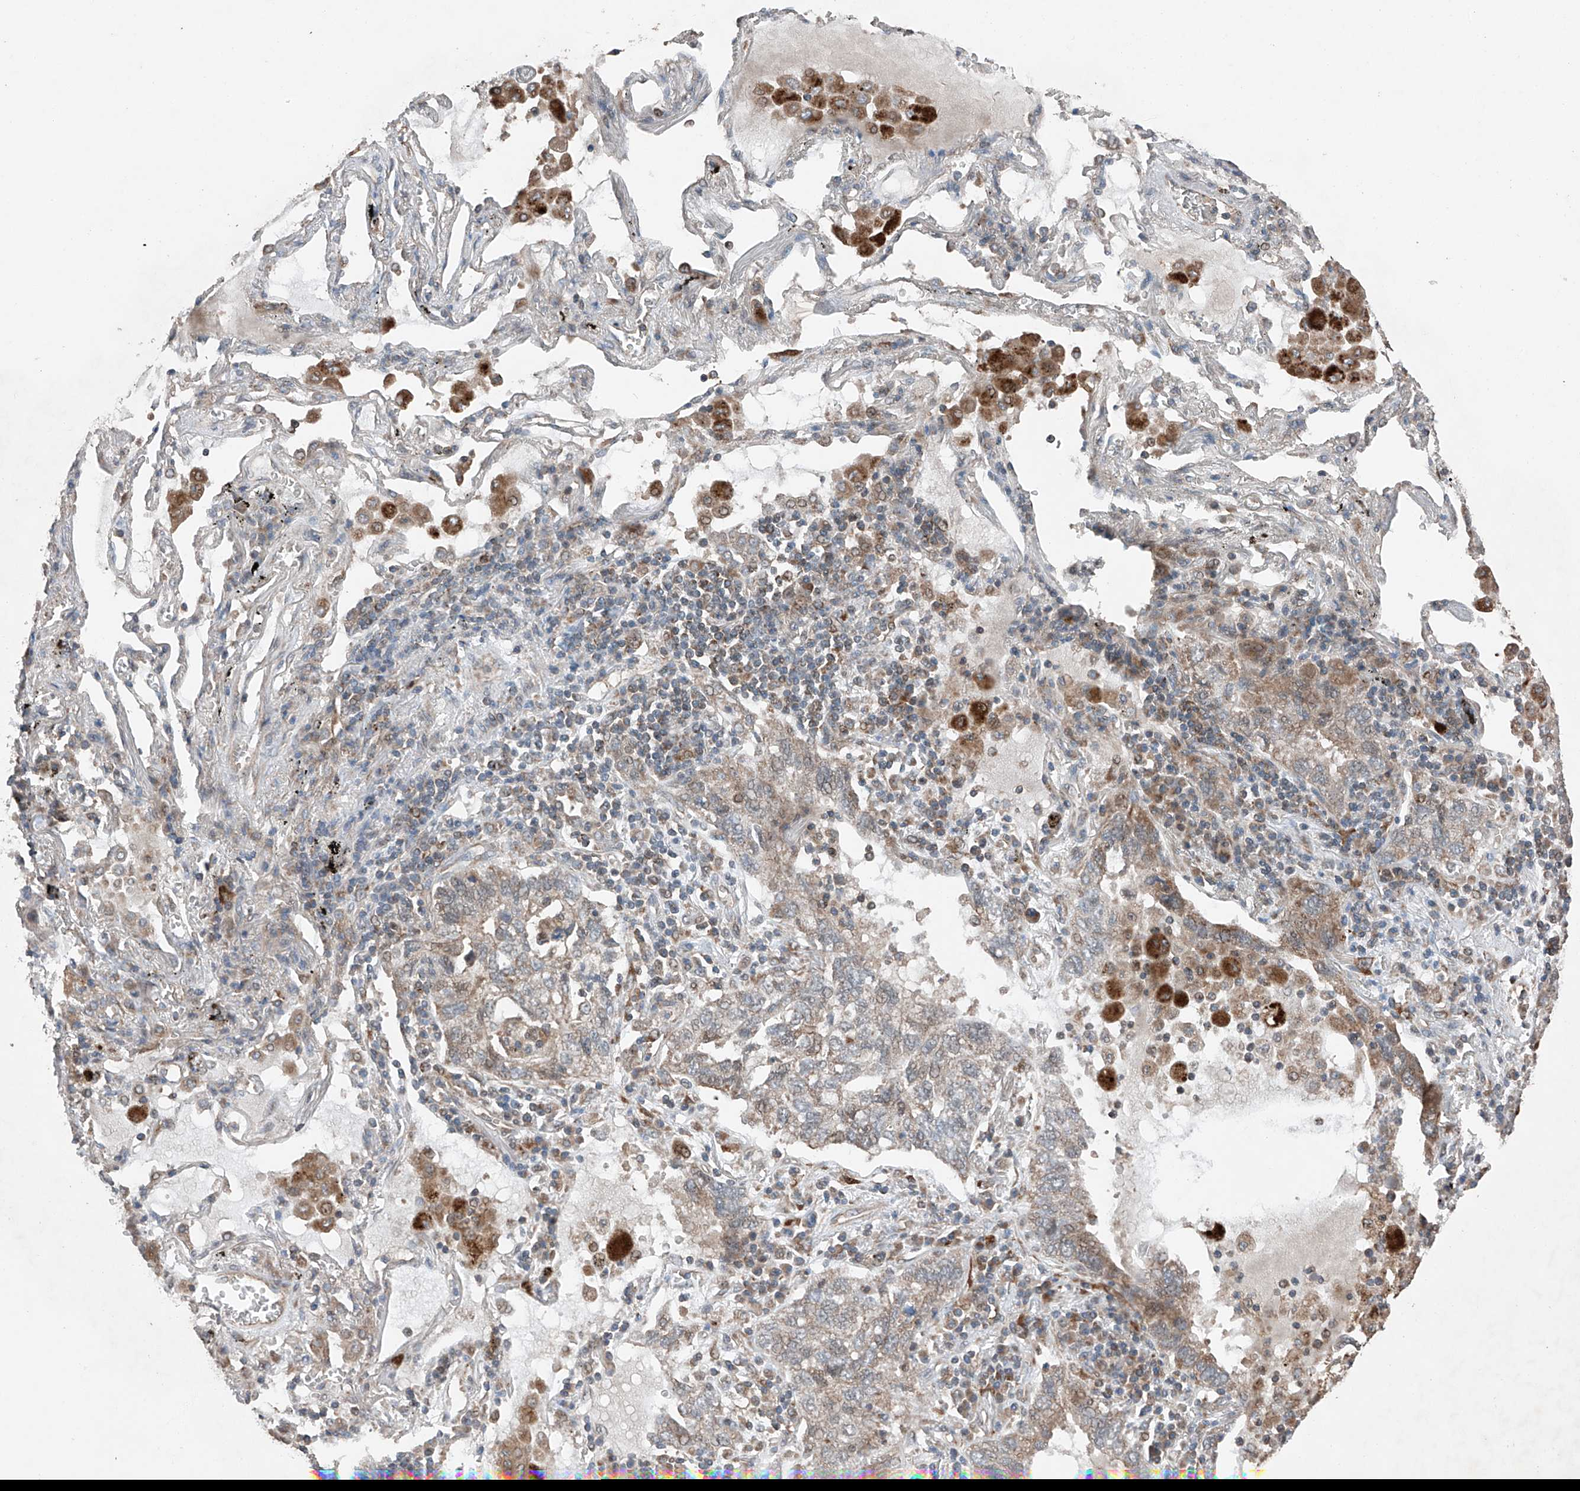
{"staining": {"intensity": "weak", "quantity": ">75%", "location": "cytoplasmic/membranous"}, "tissue": "lung cancer", "cell_type": "Tumor cells", "image_type": "cancer", "snomed": [{"axis": "morphology", "description": "Adenocarcinoma, NOS"}, {"axis": "topography", "description": "Lung"}], "caption": "Immunohistochemical staining of lung cancer (adenocarcinoma) shows low levels of weak cytoplasmic/membranous protein expression in approximately >75% of tumor cells. The staining is performed using DAB (3,3'-diaminobenzidine) brown chromogen to label protein expression. The nuclei are counter-stained blue using hematoxylin.", "gene": "AP4B1", "patient": {"sex": "male", "age": 65}}